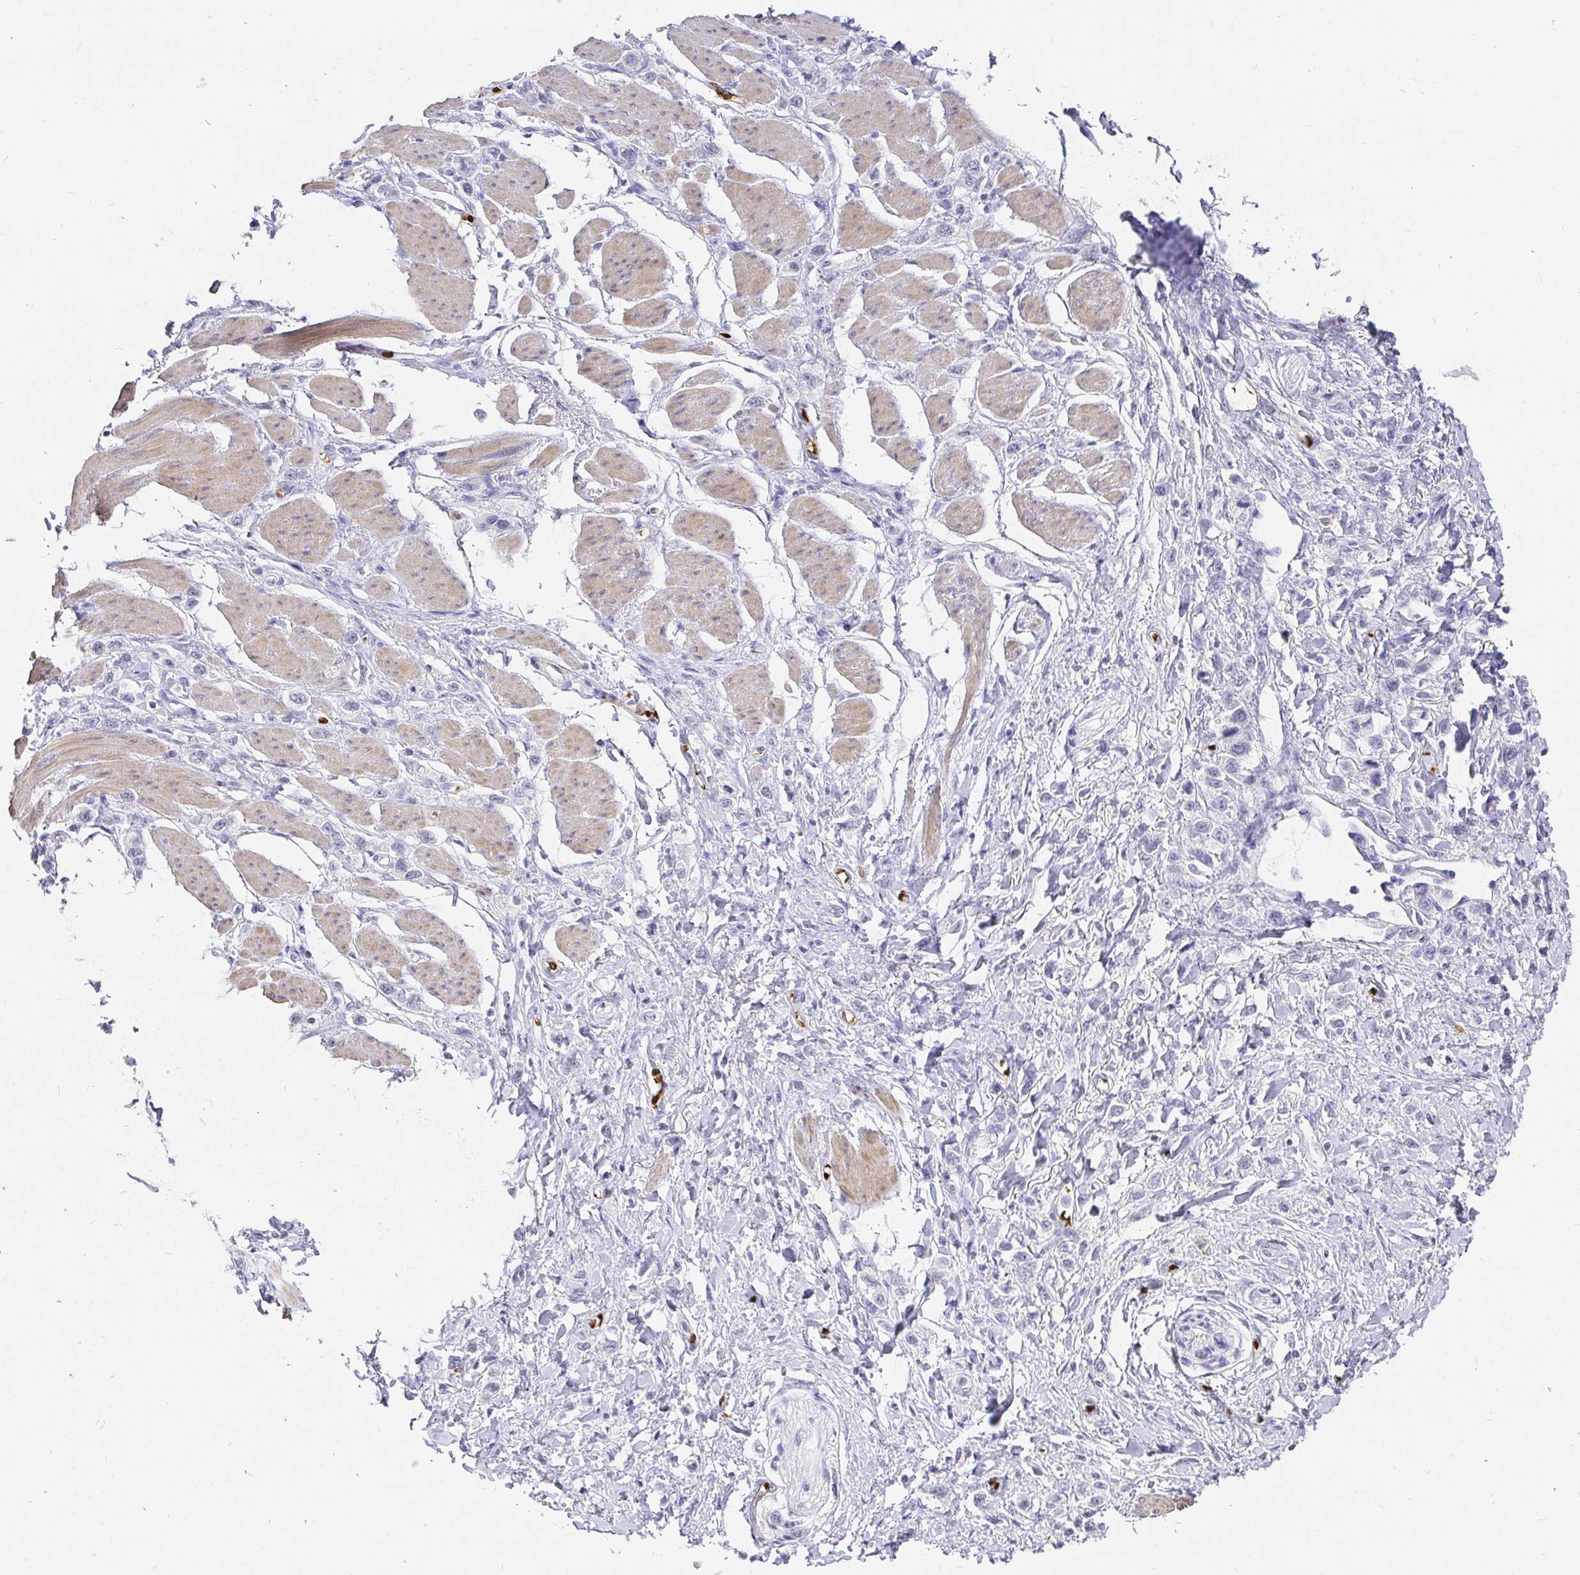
{"staining": {"intensity": "negative", "quantity": "none", "location": "none"}, "tissue": "stomach cancer", "cell_type": "Tumor cells", "image_type": "cancer", "snomed": [{"axis": "morphology", "description": "Adenocarcinoma, NOS"}, {"axis": "topography", "description": "Stomach"}], "caption": "IHC photomicrograph of human stomach cancer stained for a protein (brown), which displays no positivity in tumor cells.", "gene": "FGF21", "patient": {"sex": "female", "age": 65}}